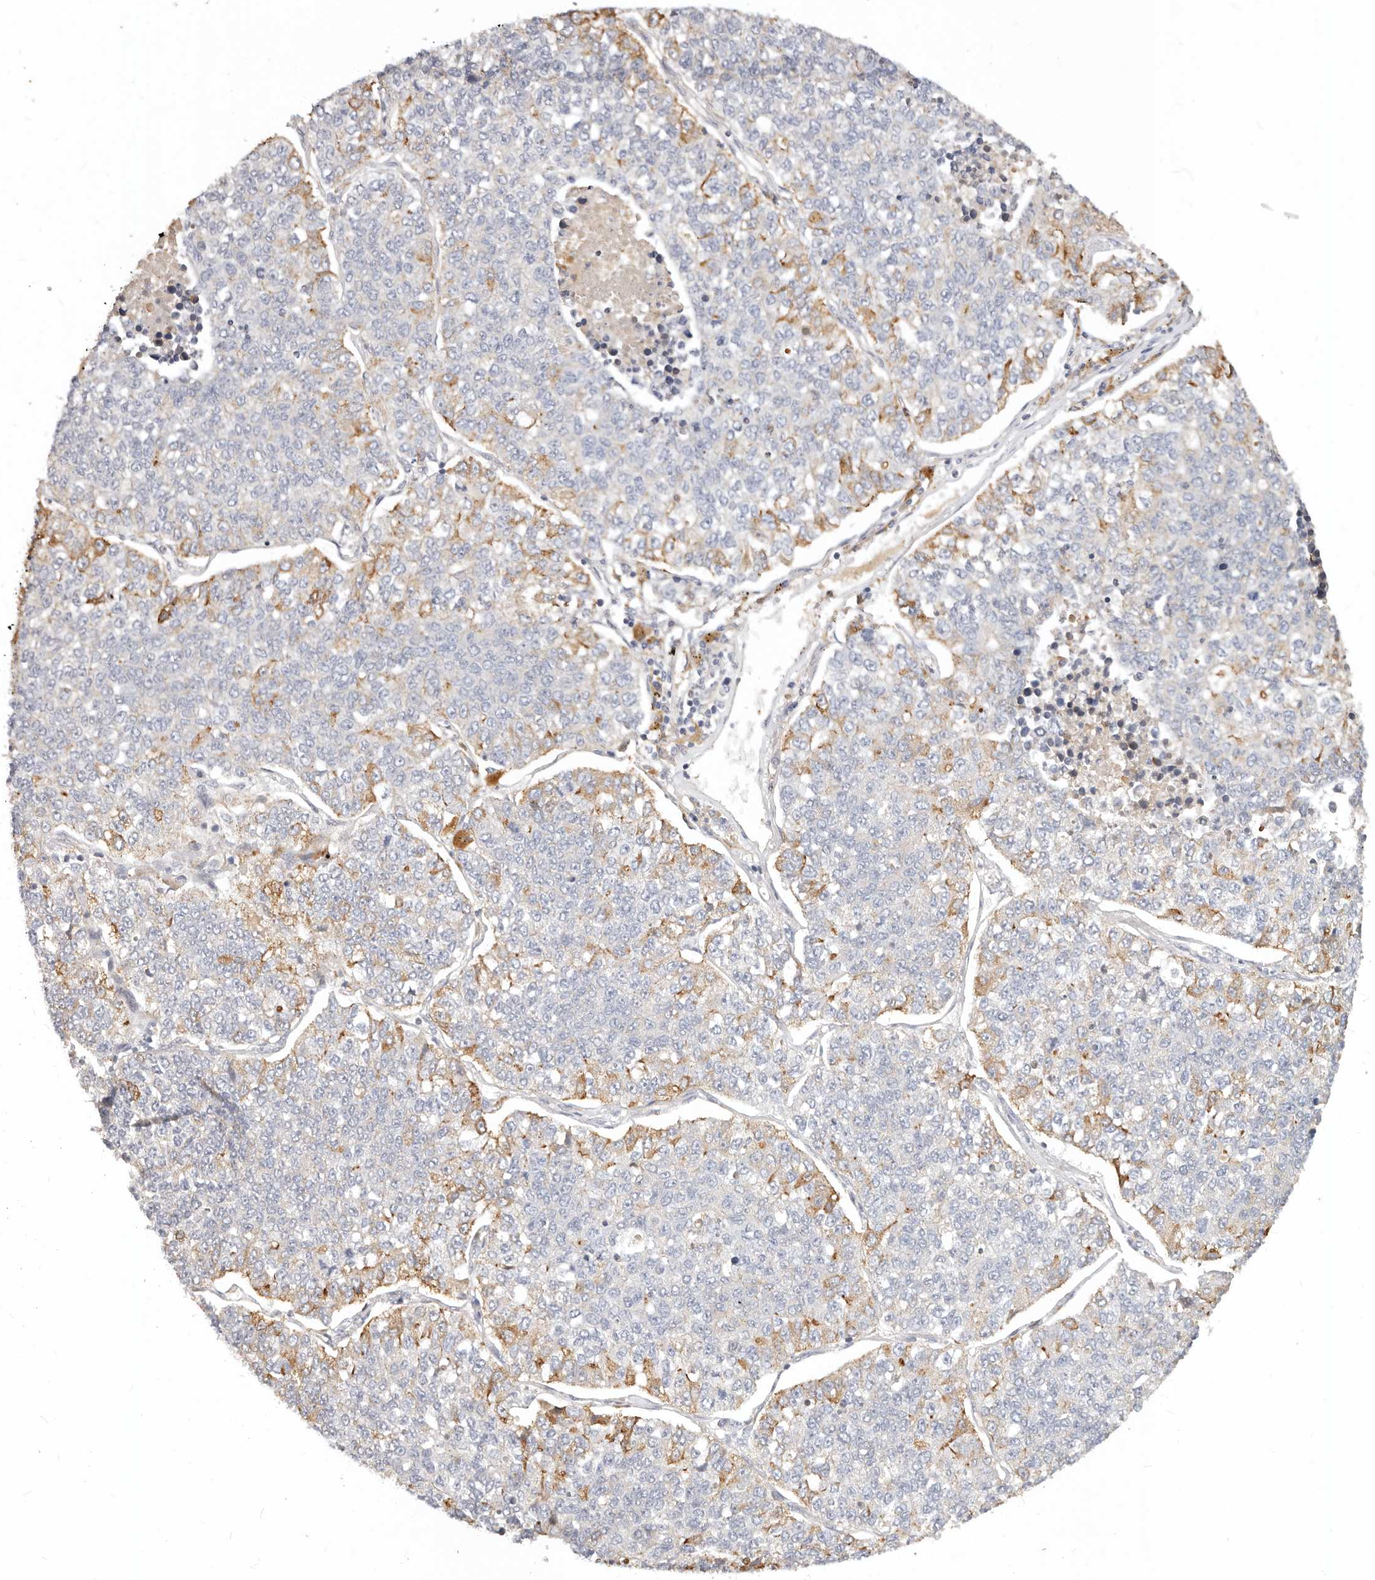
{"staining": {"intensity": "moderate", "quantity": "<25%", "location": "cytoplasmic/membranous"}, "tissue": "lung cancer", "cell_type": "Tumor cells", "image_type": "cancer", "snomed": [{"axis": "morphology", "description": "Adenocarcinoma, NOS"}, {"axis": "topography", "description": "Lung"}], "caption": "Lung cancer stained with immunohistochemistry demonstrates moderate cytoplasmic/membranous expression in approximately <25% of tumor cells.", "gene": "USP49", "patient": {"sex": "male", "age": 49}}